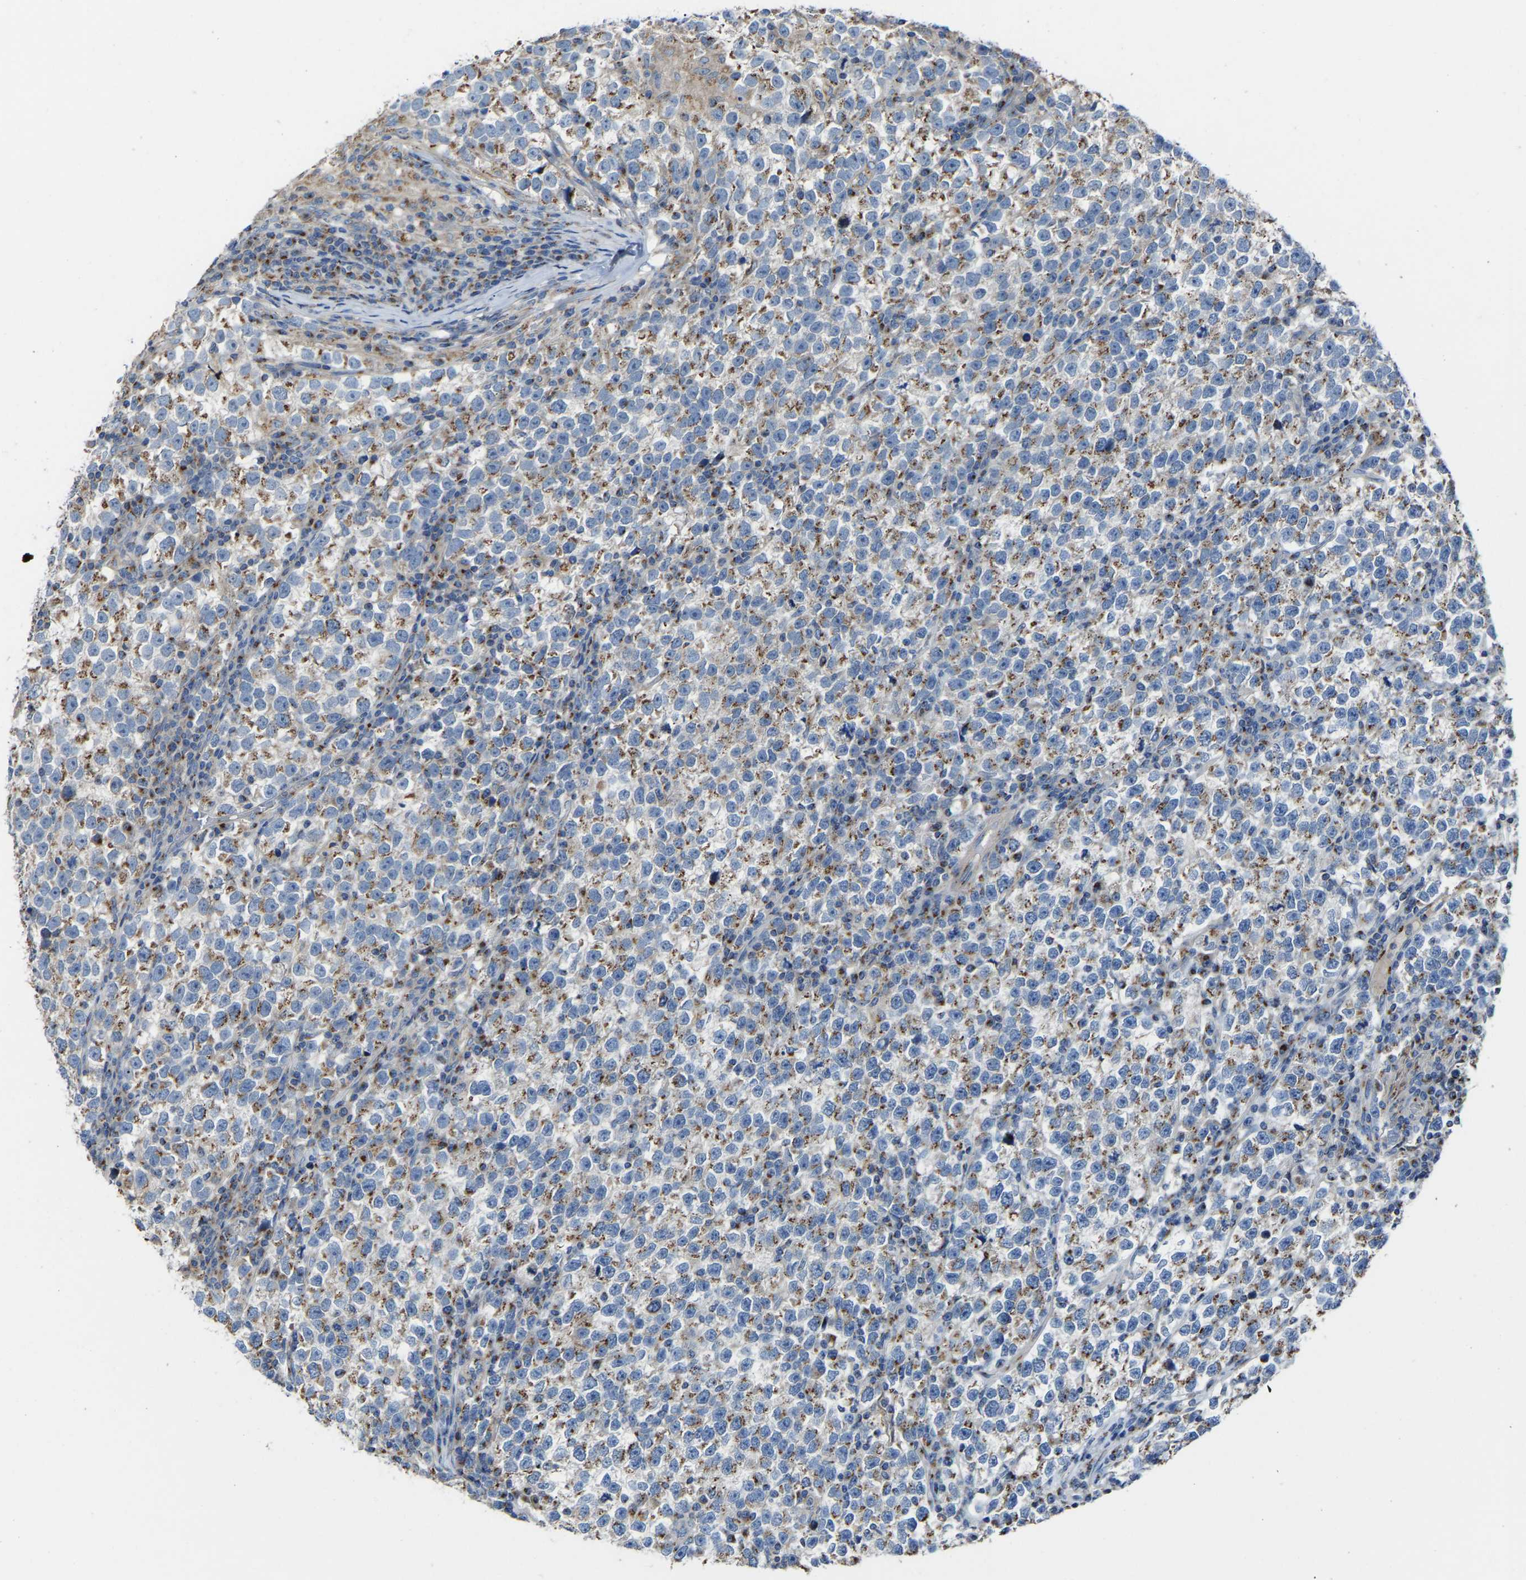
{"staining": {"intensity": "moderate", "quantity": ">75%", "location": "cytoplasmic/membranous"}, "tissue": "testis cancer", "cell_type": "Tumor cells", "image_type": "cancer", "snomed": [{"axis": "morphology", "description": "Normal tissue, NOS"}, {"axis": "morphology", "description": "Seminoma, NOS"}, {"axis": "topography", "description": "Testis"}], "caption": "Testis cancer stained with immunohistochemistry reveals moderate cytoplasmic/membranous staining in about >75% of tumor cells. Nuclei are stained in blue.", "gene": "CANT1", "patient": {"sex": "male", "age": 43}}